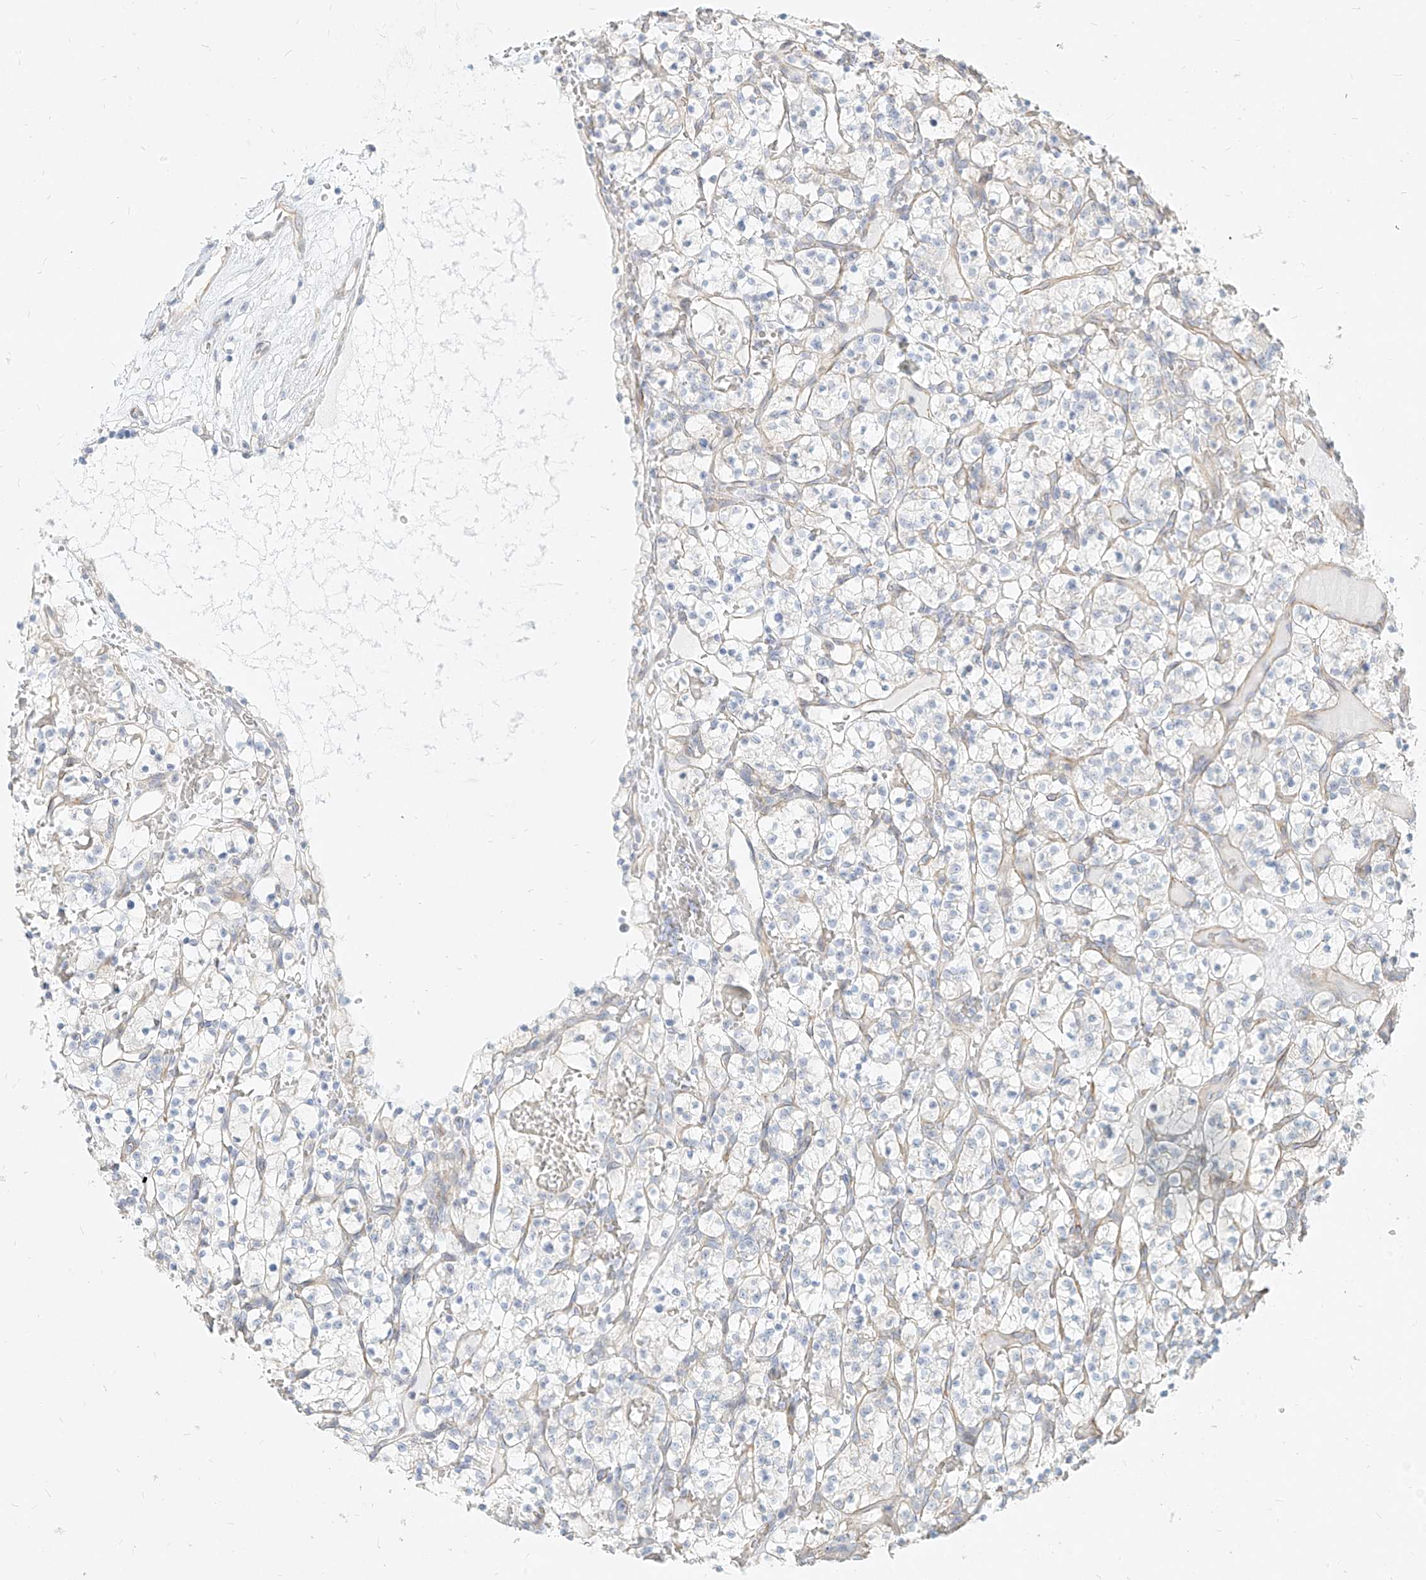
{"staining": {"intensity": "negative", "quantity": "none", "location": "none"}, "tissue": "renal cancer", "cell_type": "Tumor cells", "image_type": "cancer", "snomed": [{"axis": "morphology", "description": "Adenocarcinoma, NOS"}, {"axis": "topography", "description": "Kidney"}], "caption": "Immunohistochemical staining of human renal cancer (adenocarcinoma) reveals no significant expression in tumor cells.", "gene": "ITPKB", "patient": {"sex": "female", "age": 57}}